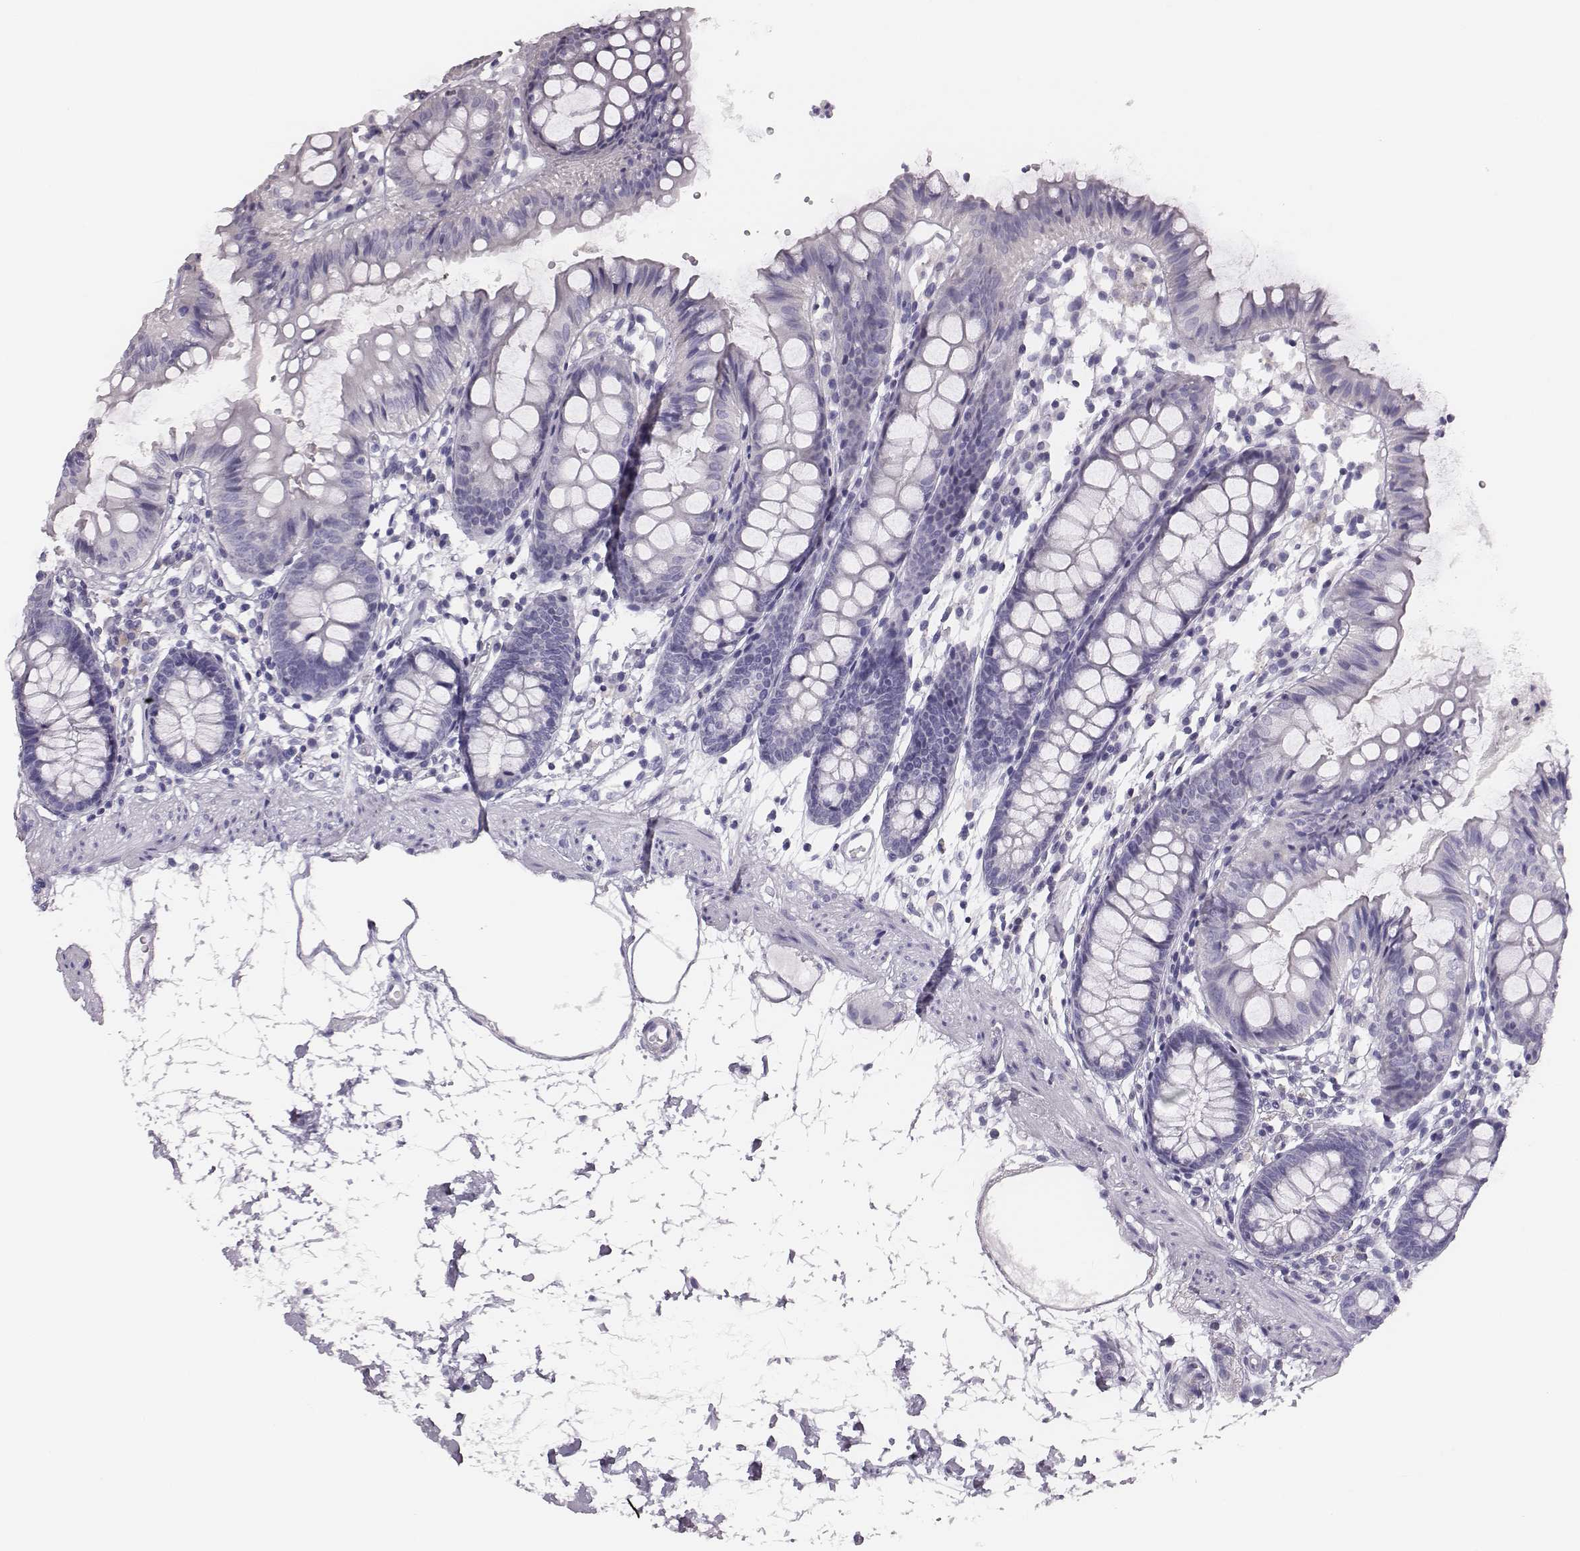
{"staining": {"intensity": "negative", "quantity": "none", "location": "none"}, "tissue": "colon", "cell_type": "Endothelial cells", "image_type": "normal", "snomed": [{"axis": "morphology", "description": "Normal tissue, NOS"}, {"axis": "topography", "description": "Colon"}], "caption": "Immunohistochemistry (IHC) histopathology image of normal colon stained for a protein (brown), which shows no expression in endothelial cells. (DAB (3,3'-diaminobenzidine) immunohistochemistry, high magnification).", "gene": "H1", "patient": {"sex": "female", "age": 84}}